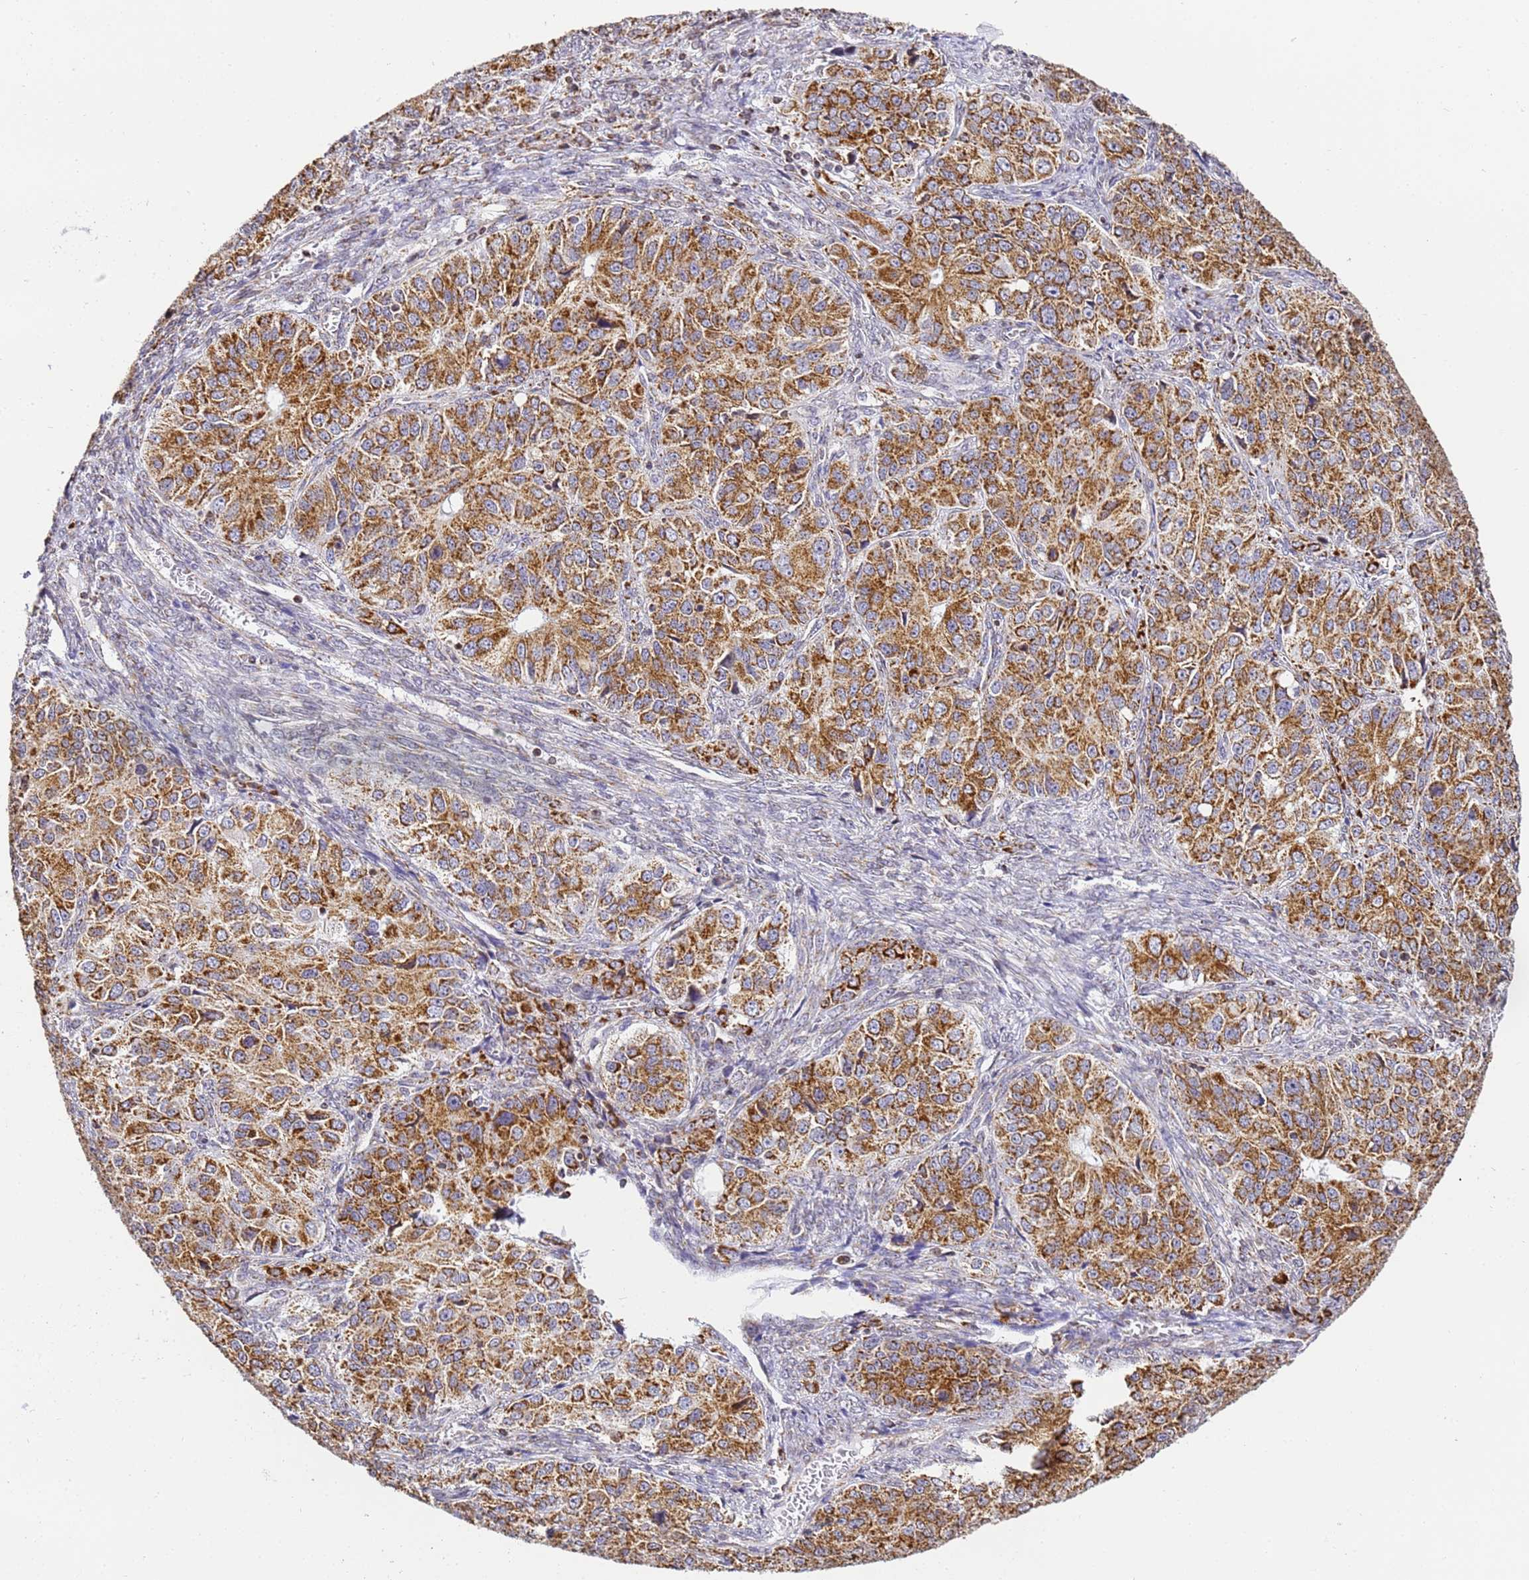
{"staining": {"intensity": "strong", "quantity": ">75%", "location": "cytoplasmic/membranous"}, "tissue": "ovarian cancer", "cell_type": "Tumor cells", "image_type": "cancer", "snomed": [{"axis": "morphology", "description": "Carcinoma, endometroid"}, {"axis": "topography", "description": "Ovary"}], "caption": "DAB immunohistochemical staining of human ovarian cancer (endometroid carcinoma) displays strong cytoplasmic/membranous protein expression in about >75% of tumor cells. (DAB IHC, brown staining for protein, blue staining for nuclei).", "gene": "HSPE1", "patient": {"sex": "female", "age": 51}}